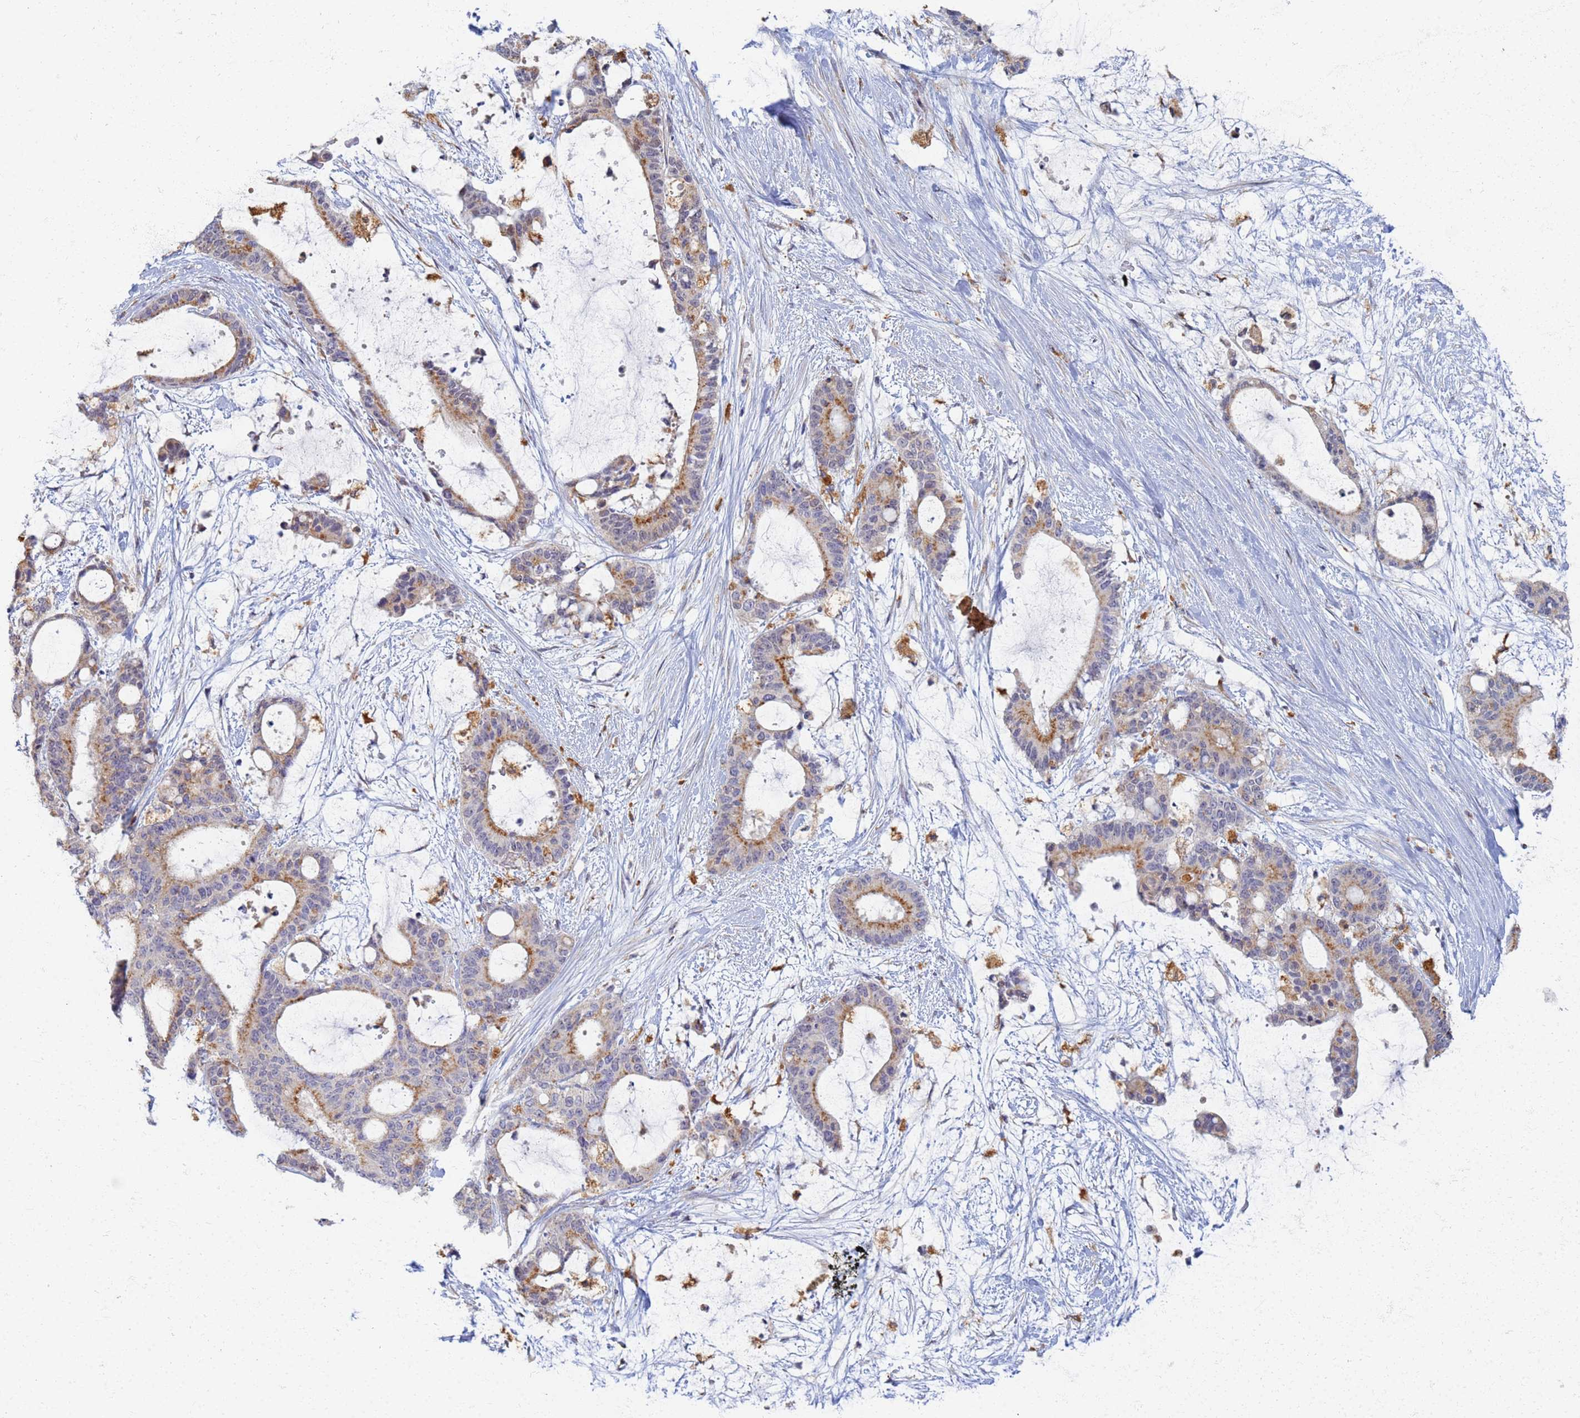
{"staining": {"intensity": "moderate", "quantity": "25%-75%", "location": "cytoplasmic/membranous"}, "tissue": "liver cancer", "cell_type": "Tumor cells", "image_type": "cancer", "snomed": [{"axis": "morphology", "description": "Normal tissue, NOS"}, {"axis": "morphology", "description": "Cholangiocarcinoma"}, {"axis": "topography", "description": "Liver"}, {"axis": "topography", "description": "Peripheral nerve tissue"}], "caption": "Protein staining demonstrates moderate cytoplasmic/membranous expression in about 25%-75% of tumor cells in cholangiocarcinoma (liver).", "gene": "ATP6V1E1", "patient": {"sex": "female", "age": 73}}